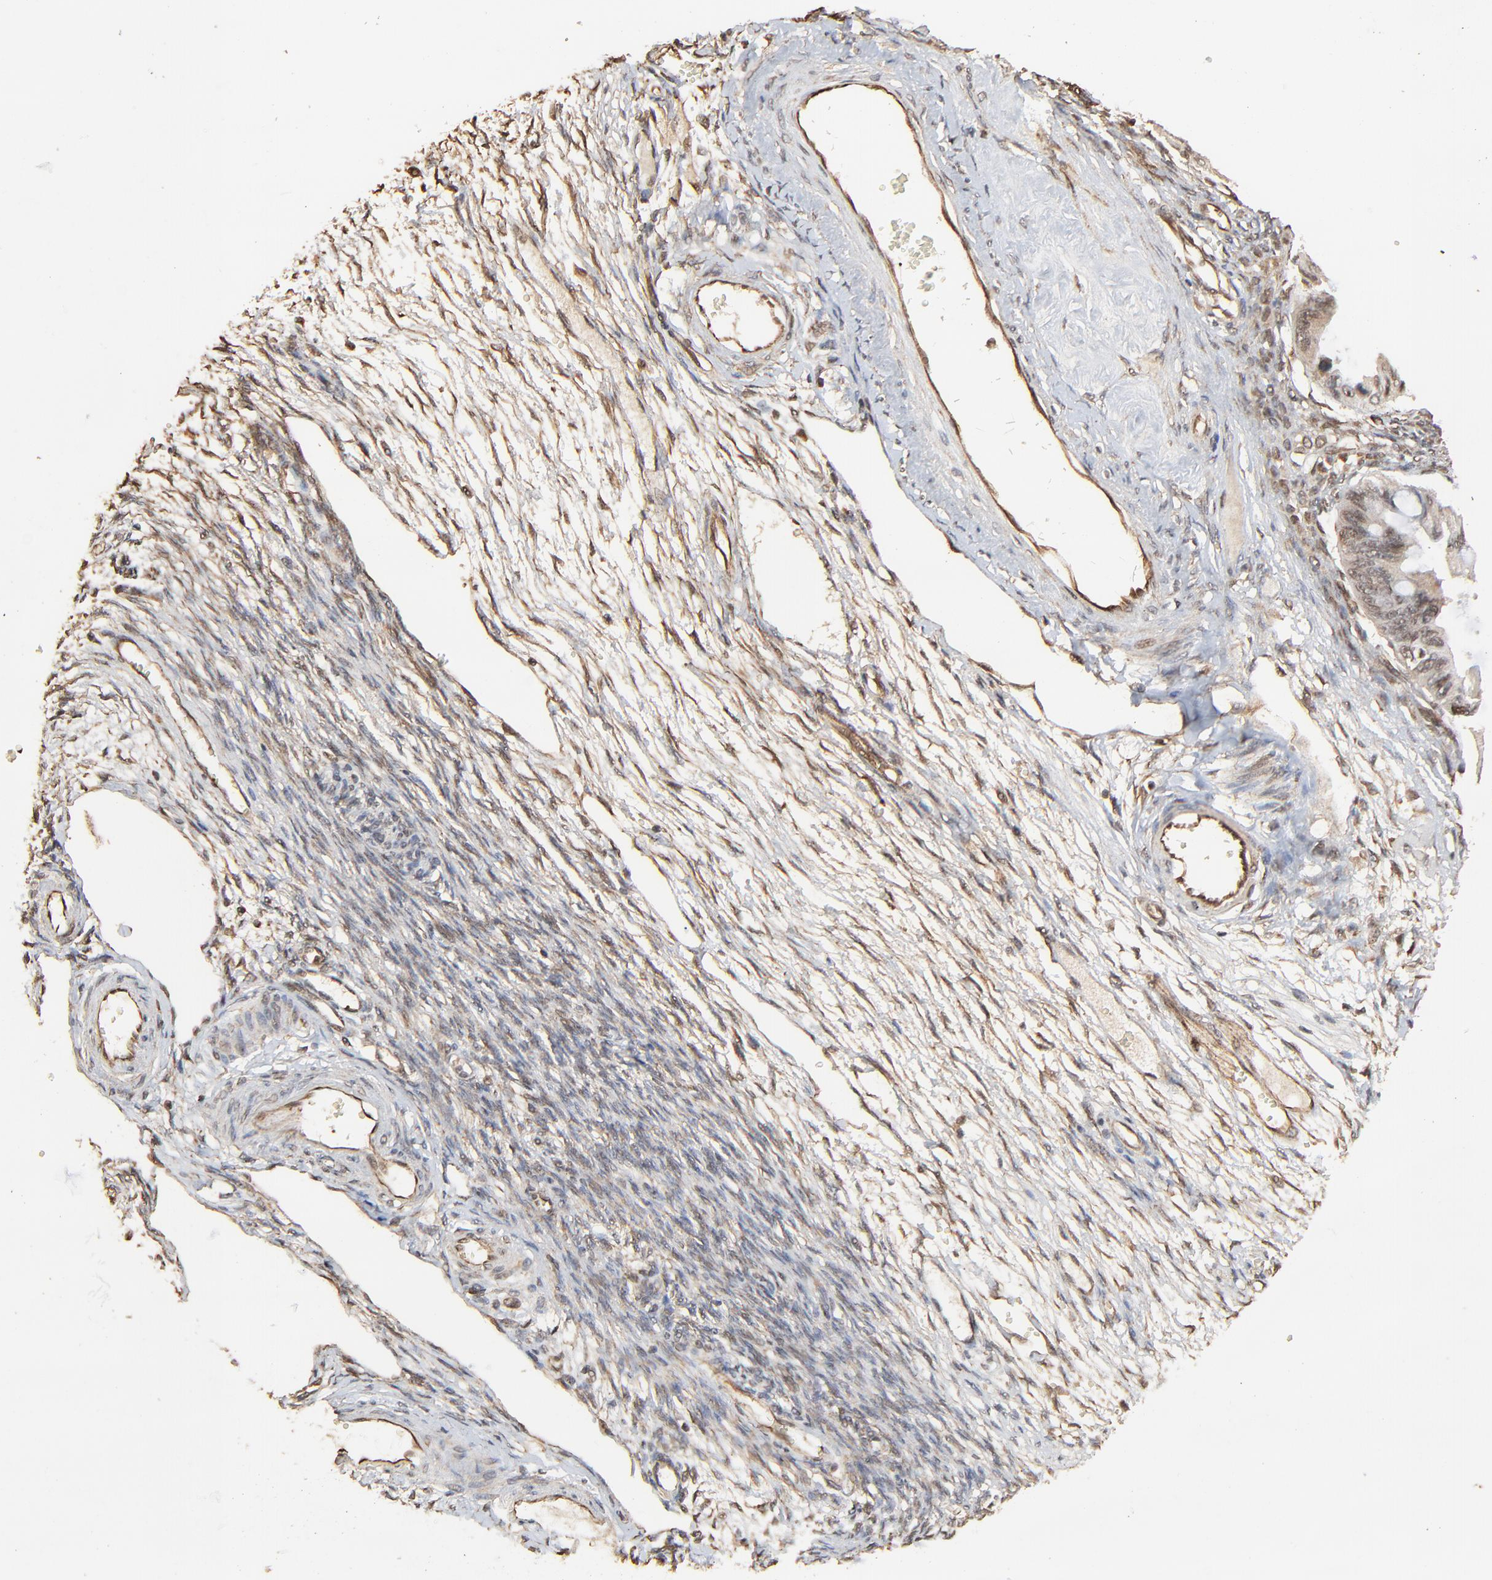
{"staining": {"intensity": "moderate", "quantity": "25%-75%", "location": "cytoplasmic/membranous,nuclear"}, "tissue": "ovarian cancer", "cell_type": "Tumor cells", "image_type": "cancer", "snomed": [{"axis": "morphology", "description": "Cystadenocarcinoma, mucinous, NOS"}, {"axis": "topography", "description": "Ovary"}], "caption": "Immunohistochemistry of human mucinous cystadenocarcinoma (ovarian) demonstrates medium levels of moderate cytoplasmic/membranous and nuclear expression in approximately 25%-75% of tumor cells.", "gene": "FAM227A", "patient": {"sex": "female", "age": 57}}